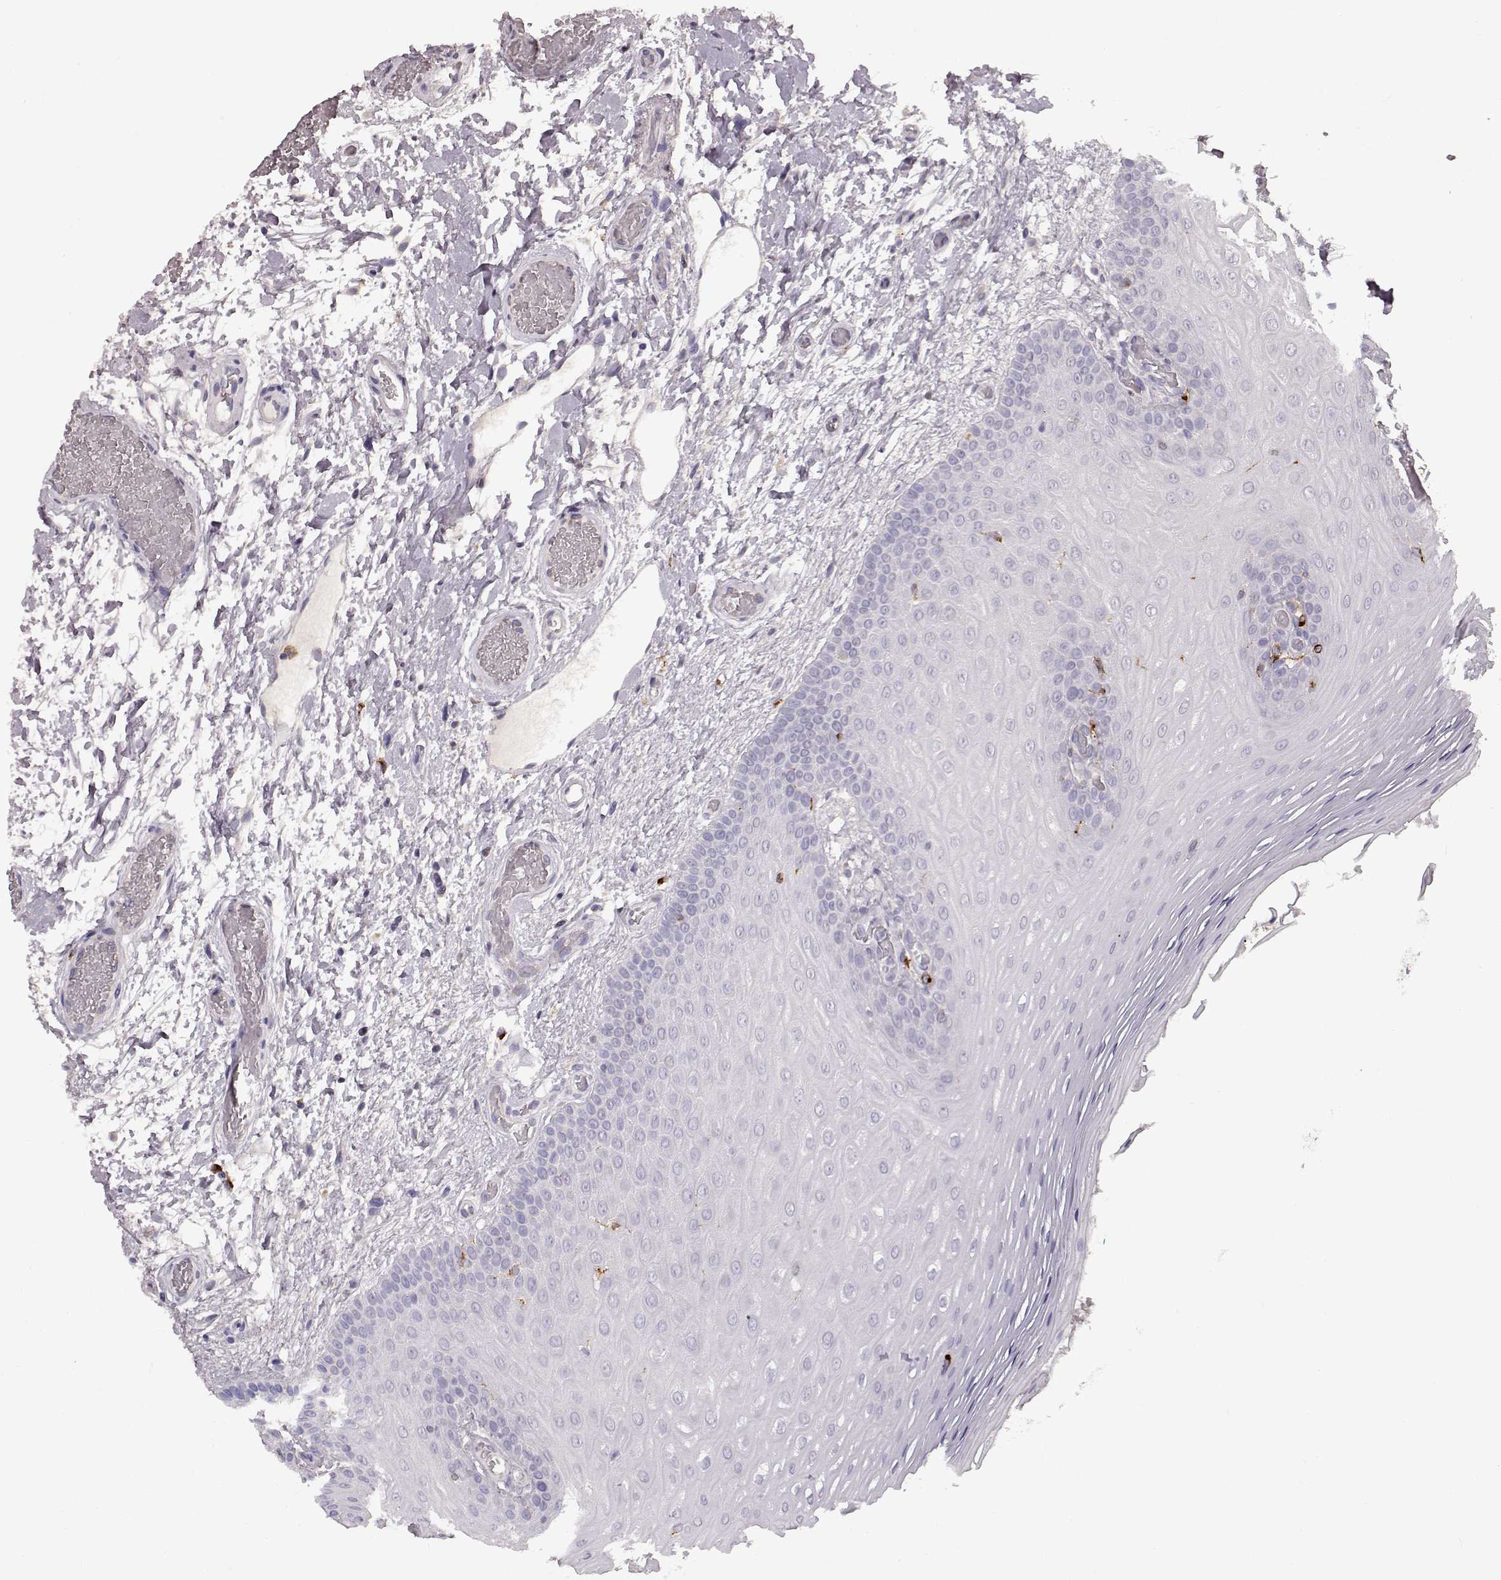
{"staining": {"intensity": "negative", "quantity": "none", "location": "none"}, "tissue": "oral mucosa", "cell_type": "Squamous epithelial cells", "image_type": "normal", "snomed": [{"axis": "morphology", "description": "Normal tissue, NOS"}, {"axis": "morphology", "description": "Squamous cell carcinoma, NOS"}, {"axis": "topography", "description": "Oral tissue"}, {"axis": "topography", "description": "Head-Neck"}], "caption": "DAB (3,3'-diaminobenzidine) immunohistochemical staining of normal oral mucosa reveals no significant expression in squamous epithelial cells.", "gene": "CCNF", "patient": {"sex": "male", "age": 78}}